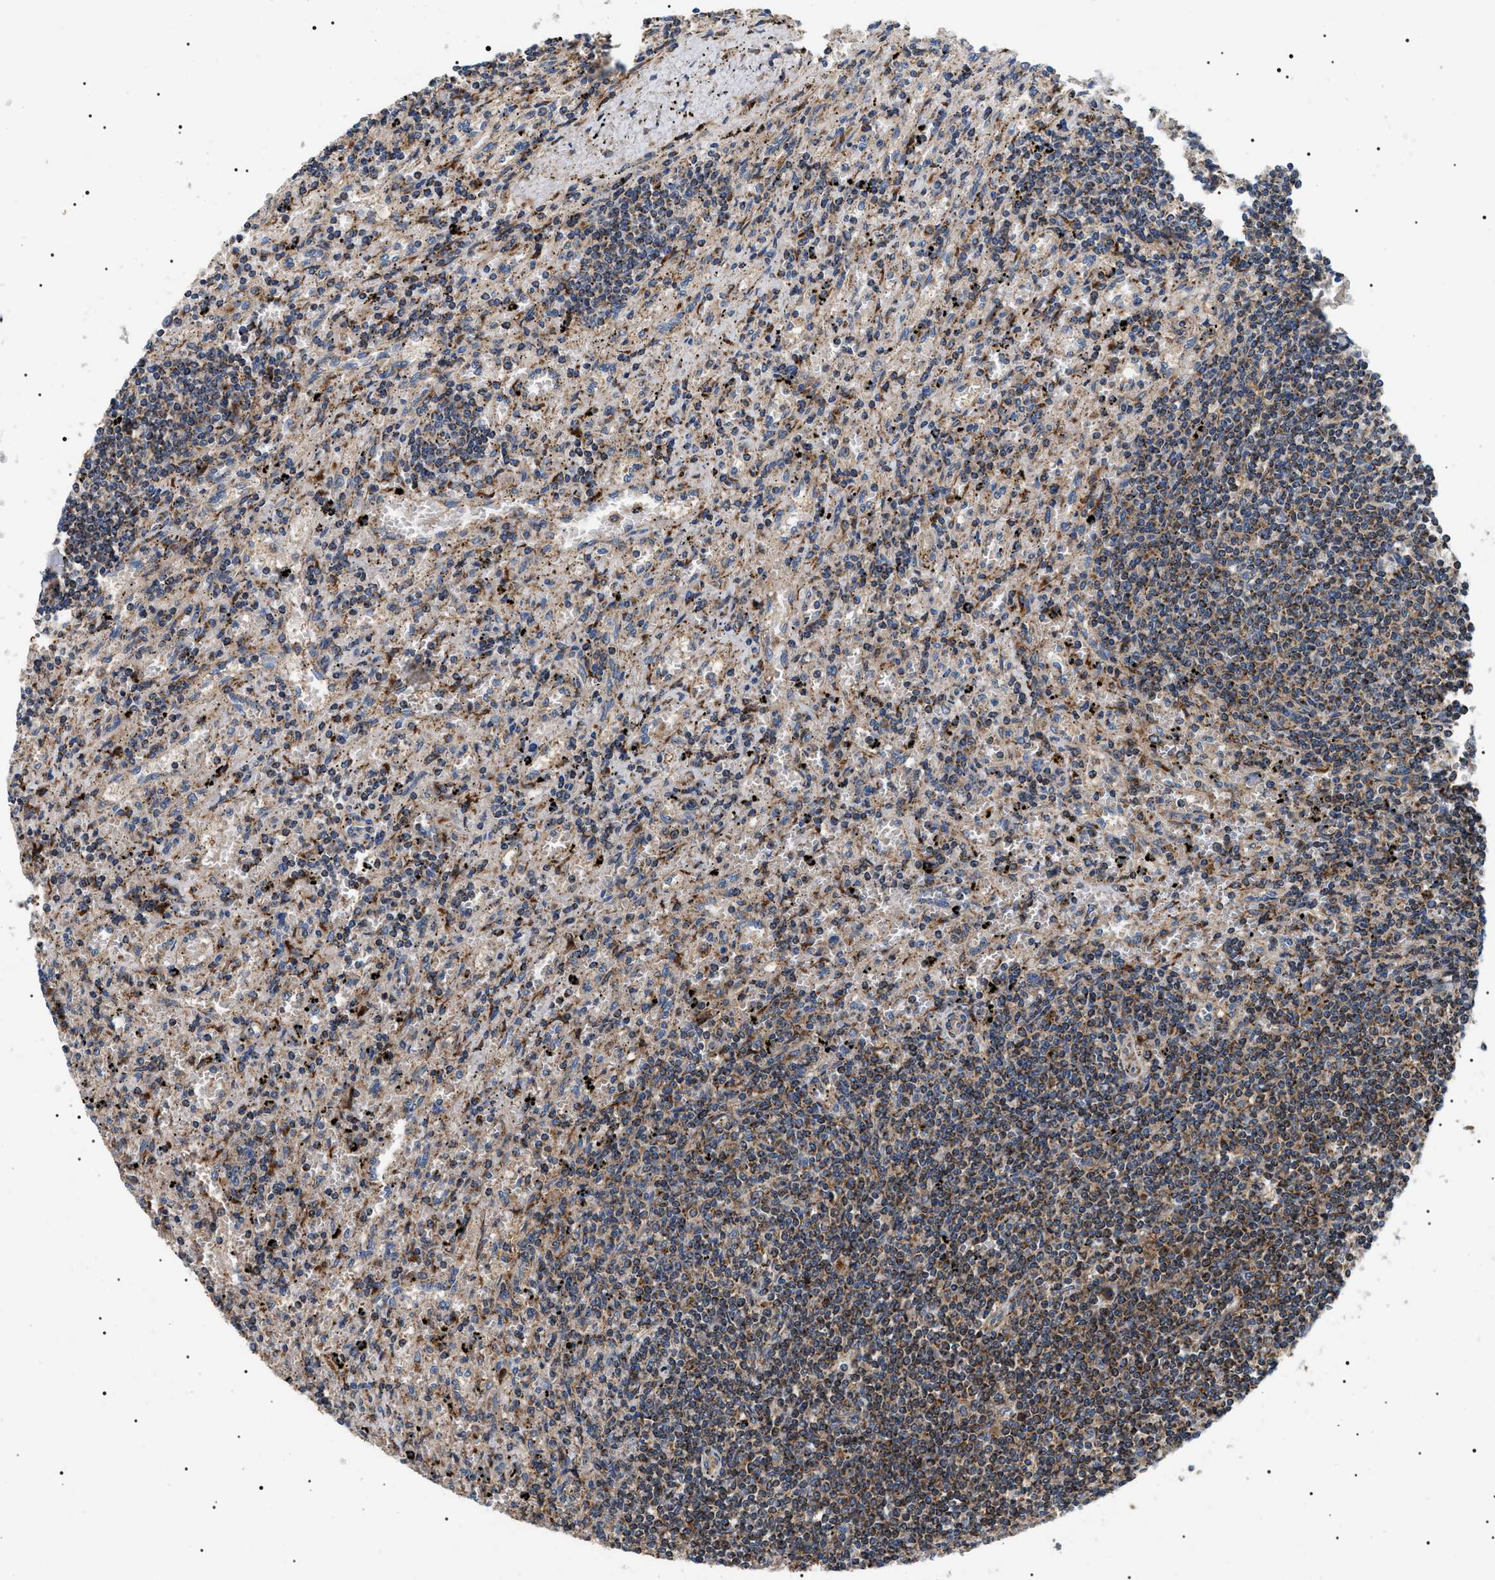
{"staining": {"intensity": "moderate", "quantity": ">75%", "location": "cytoplasmic/membranous"}, "tissue": "lymphoma", "cell_type": "Tumor cells", "image_type": "cancer", "snomed": [{"axis": "morphology", "description": "Malignant lymphoma, non-Hodgkin's type, Low grade"}, {"axis": "topography", "description": "Spleen"}], "caption": "Lymphoma tissue shows moderate cytoplasmic/membranous expression in approximately >75% of tumor cells", "gene": "OXSM", "patient": {"sex": "male", "age": 76}}